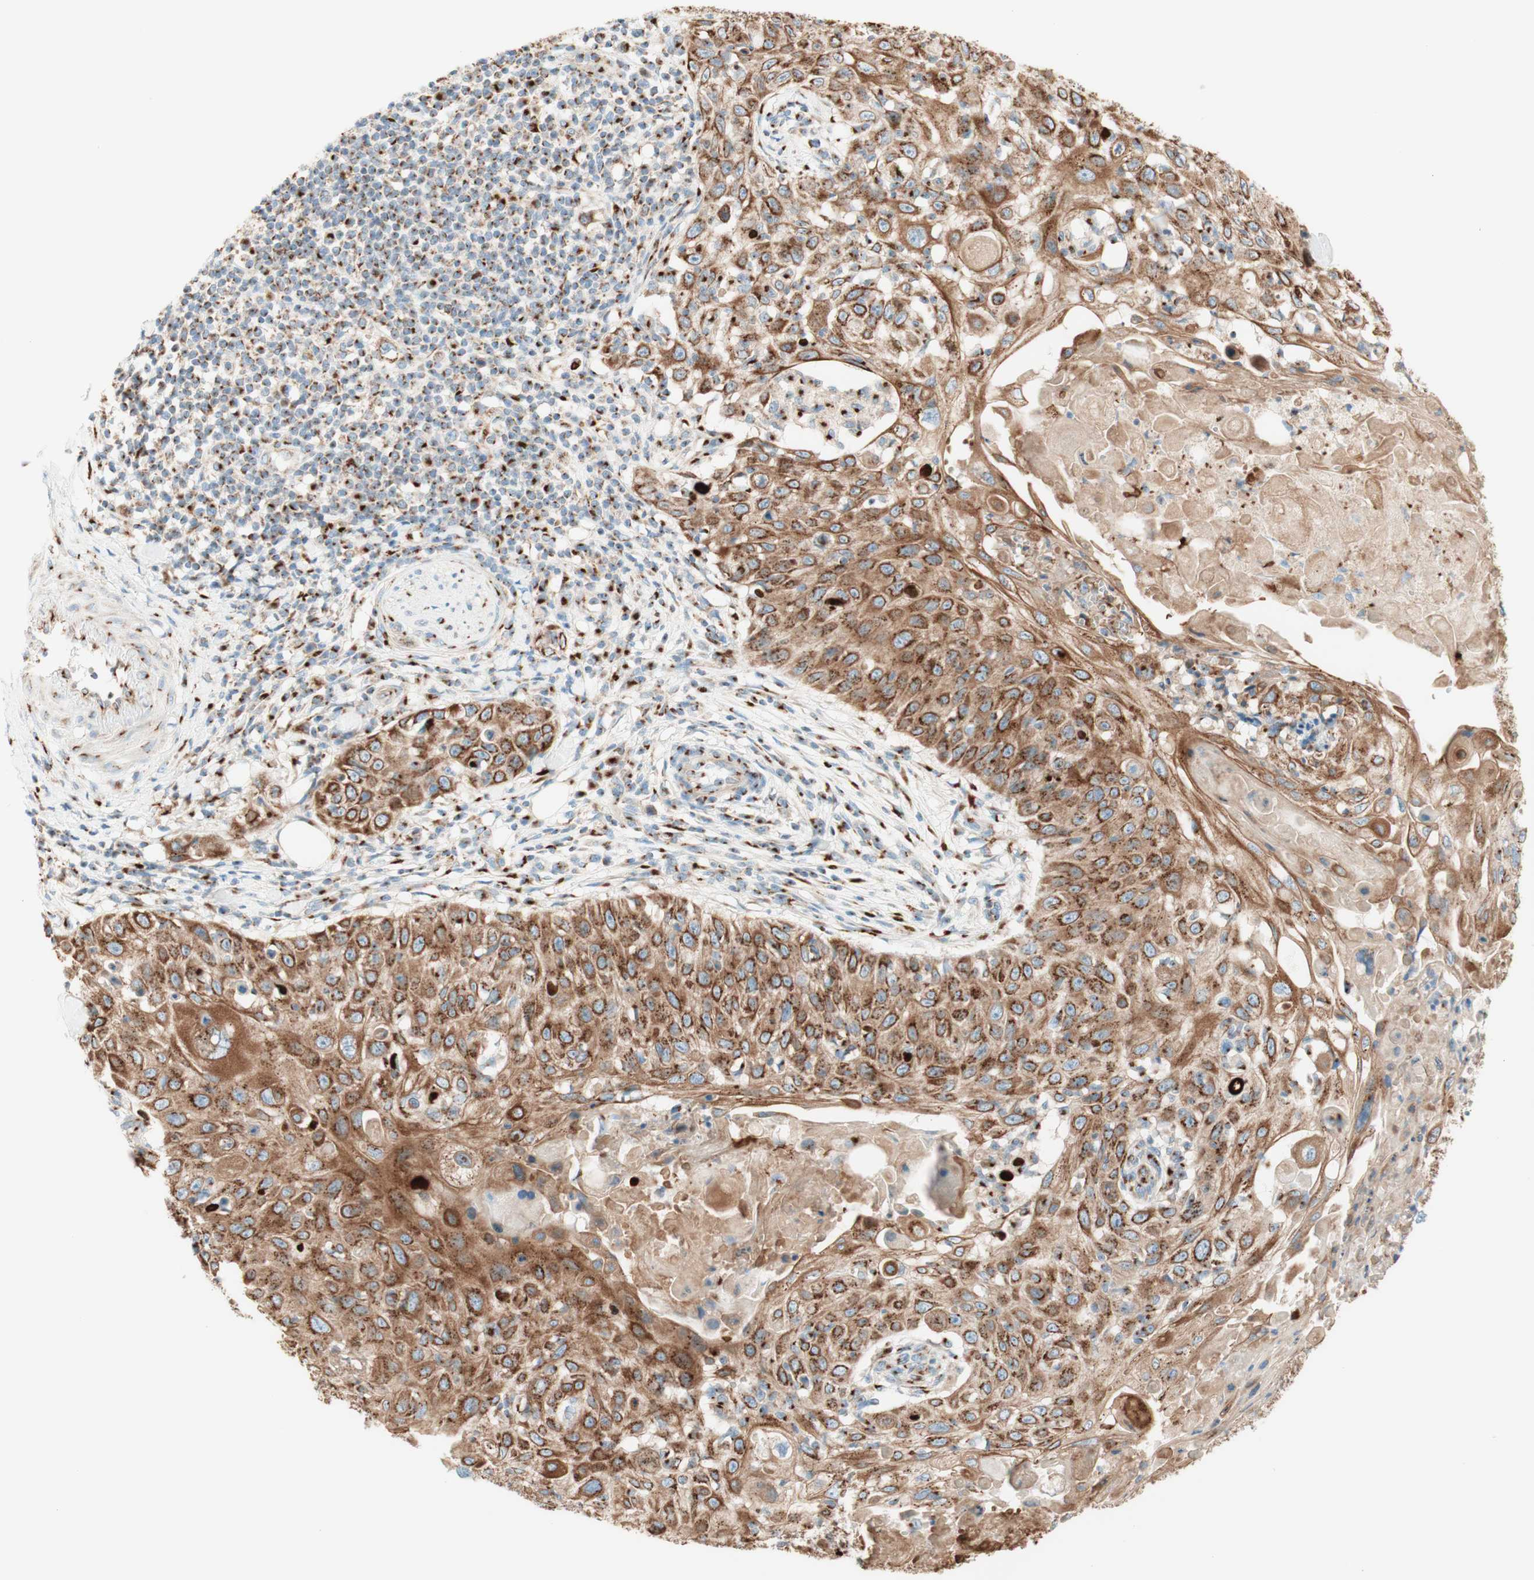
{"staining": {"intensity": "strong", "quantity": ">75%", "location": "cytoplasmic/membranous"}, "tissue": "skin cancer", "cell_type": "Tumor cells", "image_type": "cancer", "snomed": [{"axis": "morphology", "description": "Squamous cell carcinoma, NOS"}, {"axis": "topography", "description": "Skin"}], "caption": "IHC staining of squamous cell carcinoma (skin), which exhibits high levels of strong cytoplasmic/membranous positivity in approximately >75% of tumor cells indicating strong cytoplasmic/membranous protein expression. The staining was performed using DAB (3,3'-diaminobenzidine) (brown) for protein detection and nuclei were counterstained in hematoxylin (blue).", "gene": "GOLGB1", "patient": {"sex": "male", "age": 86}}